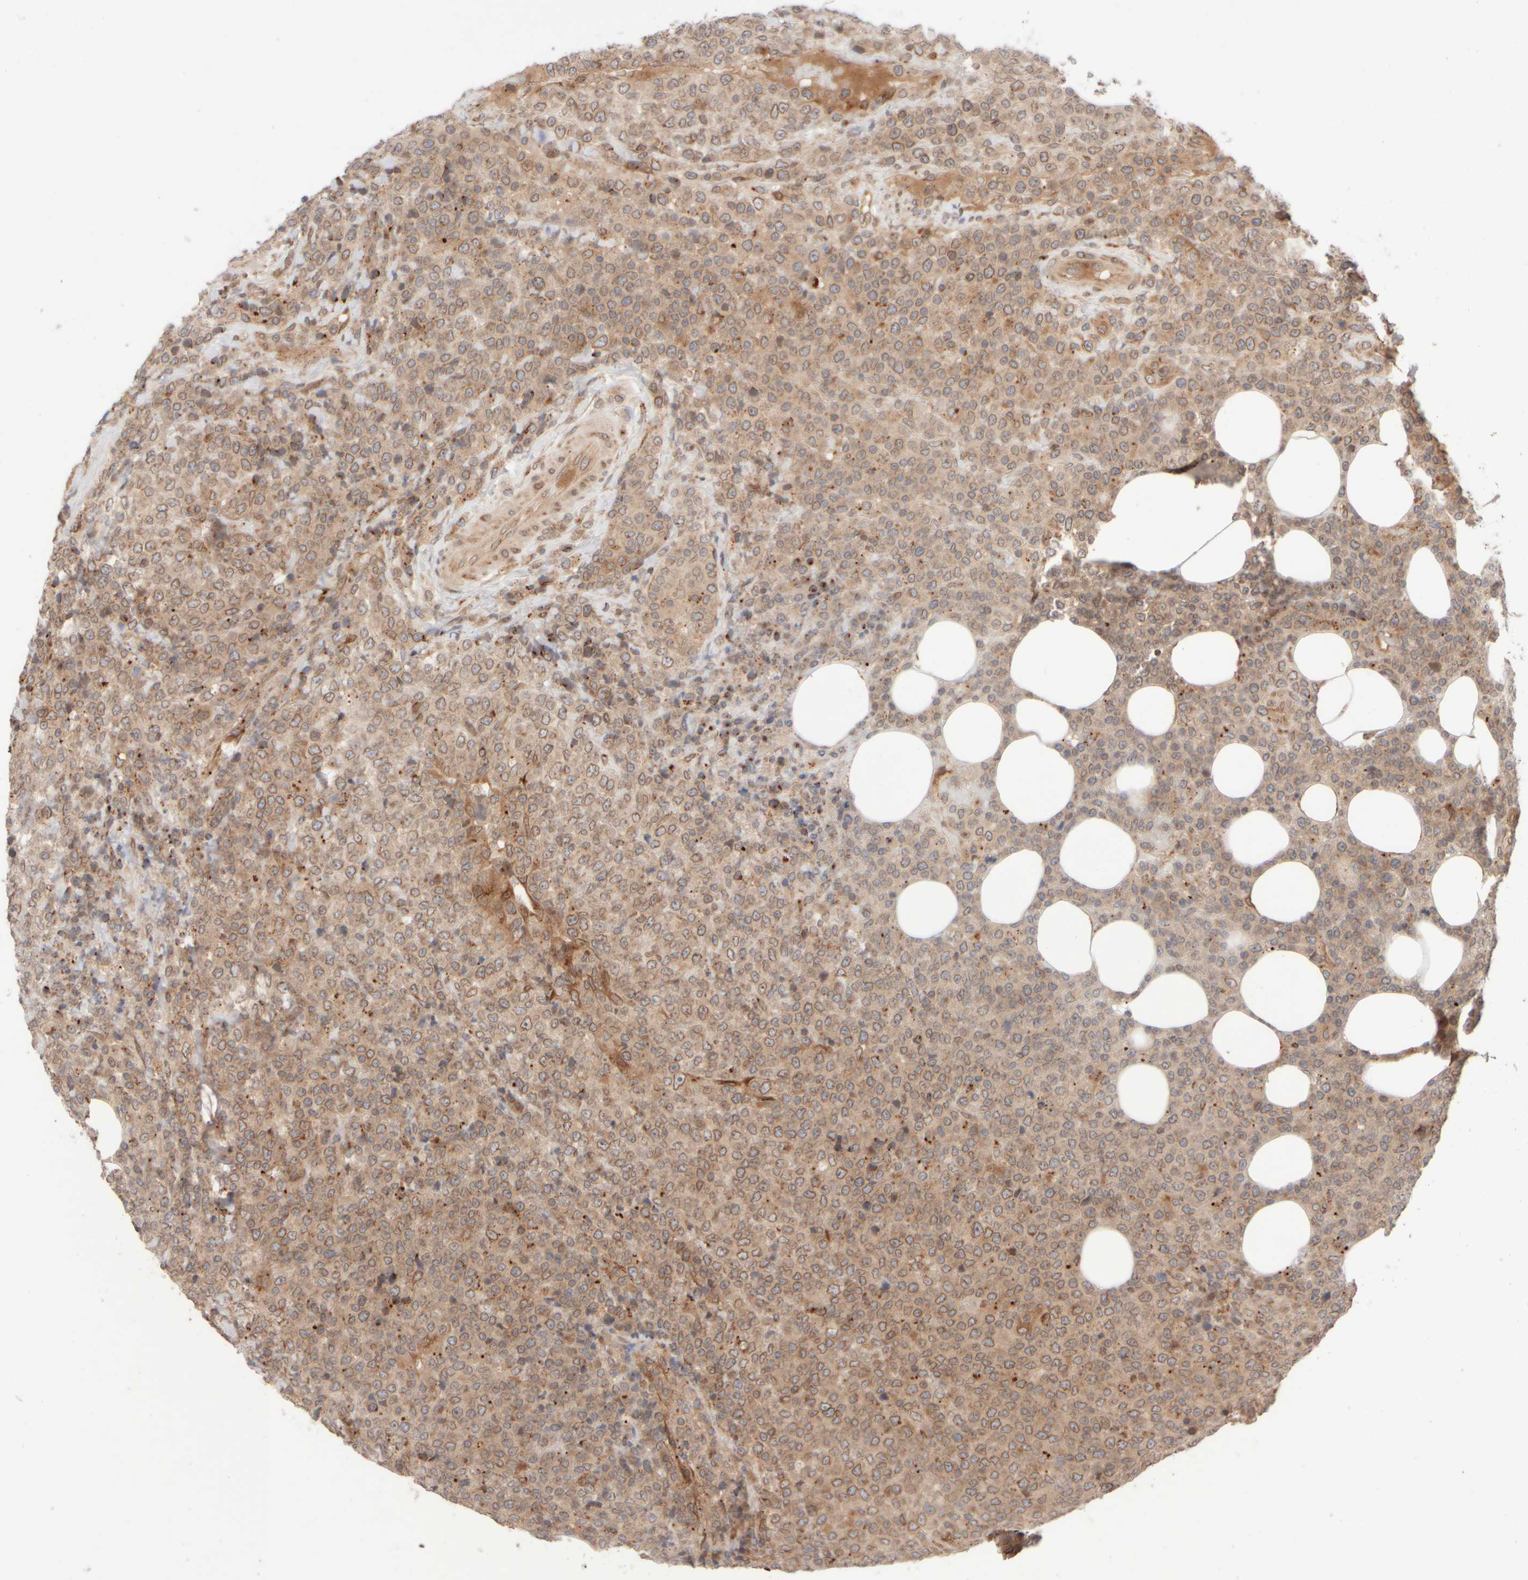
{"staining": {"intensity": "moderate", "quantity": ">75%", "location": "cytoplasmic/membranous,nuclear"}, "tissue": "lymphoma", "cell_type": "Tumor cells", "image_type": "cancer", "snomed": [{"axis": "morphology", "description": "Malignant lymphoma, non-Hodgkin's type, High grade"}, {"axis": "topography", "description": "Lymph node"}], "caption": "A histopathology image of human lymphoma stained for a protein shows moderate cytoplasmic/membranous and nuclear brown staining in tumor cells.", "gene": "GCN1", "patient": {"sex": "male", "age": 13}}